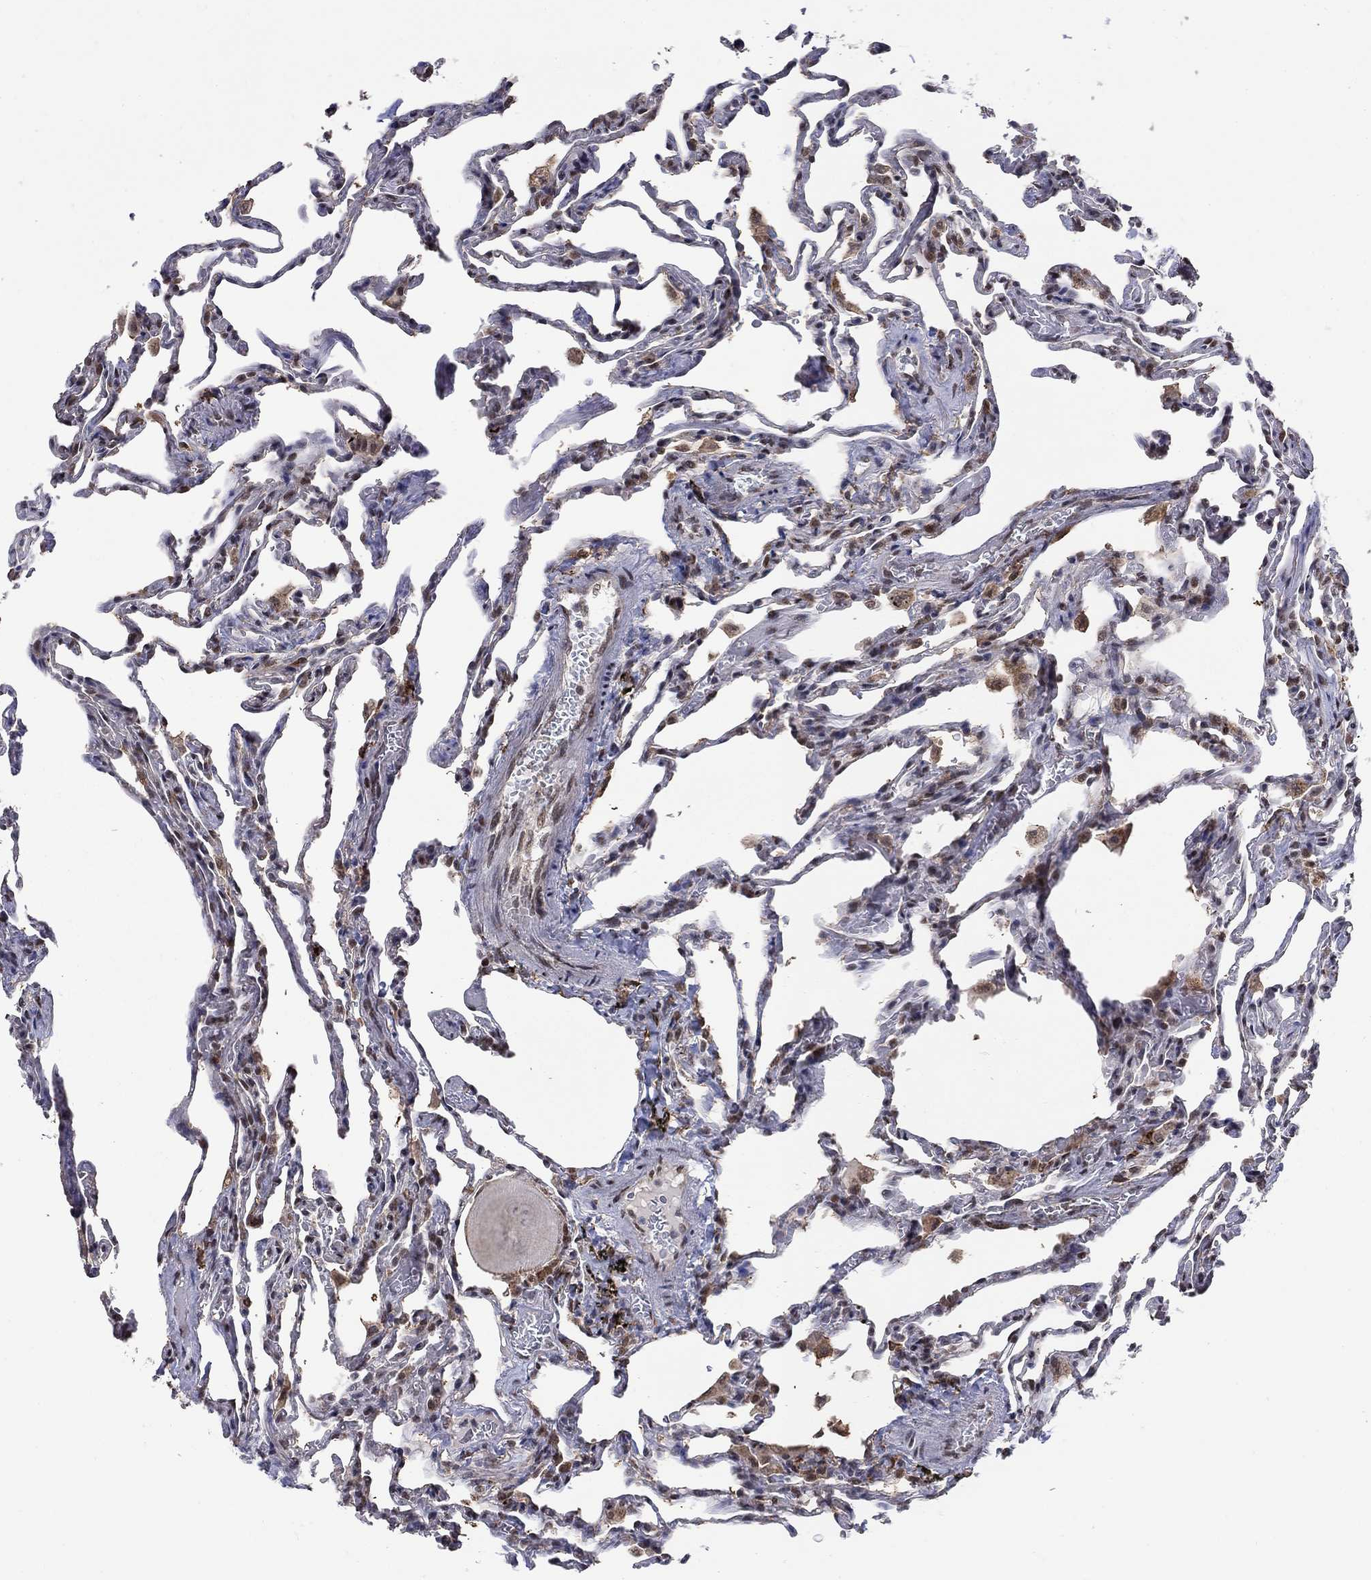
{"staining": {"intensity": "negative", "quantity": "none", "location": "none"}, "tissue": "lung", "cell_type": "Alveolar cells", "image_type": "normal", "snomed": [{"axis": "morphology", "description": "Normal tissue, NOS"}, {"axis": "topography", "description": "Lung"}], "caption": "DAB (3,3'-diaminobenzidine) immunohistochemical staining of benign human lung shows no significant positivity in alveolar cells.", "gene": "GRIA3", "patient": {"sex": "female", "age": 43}}